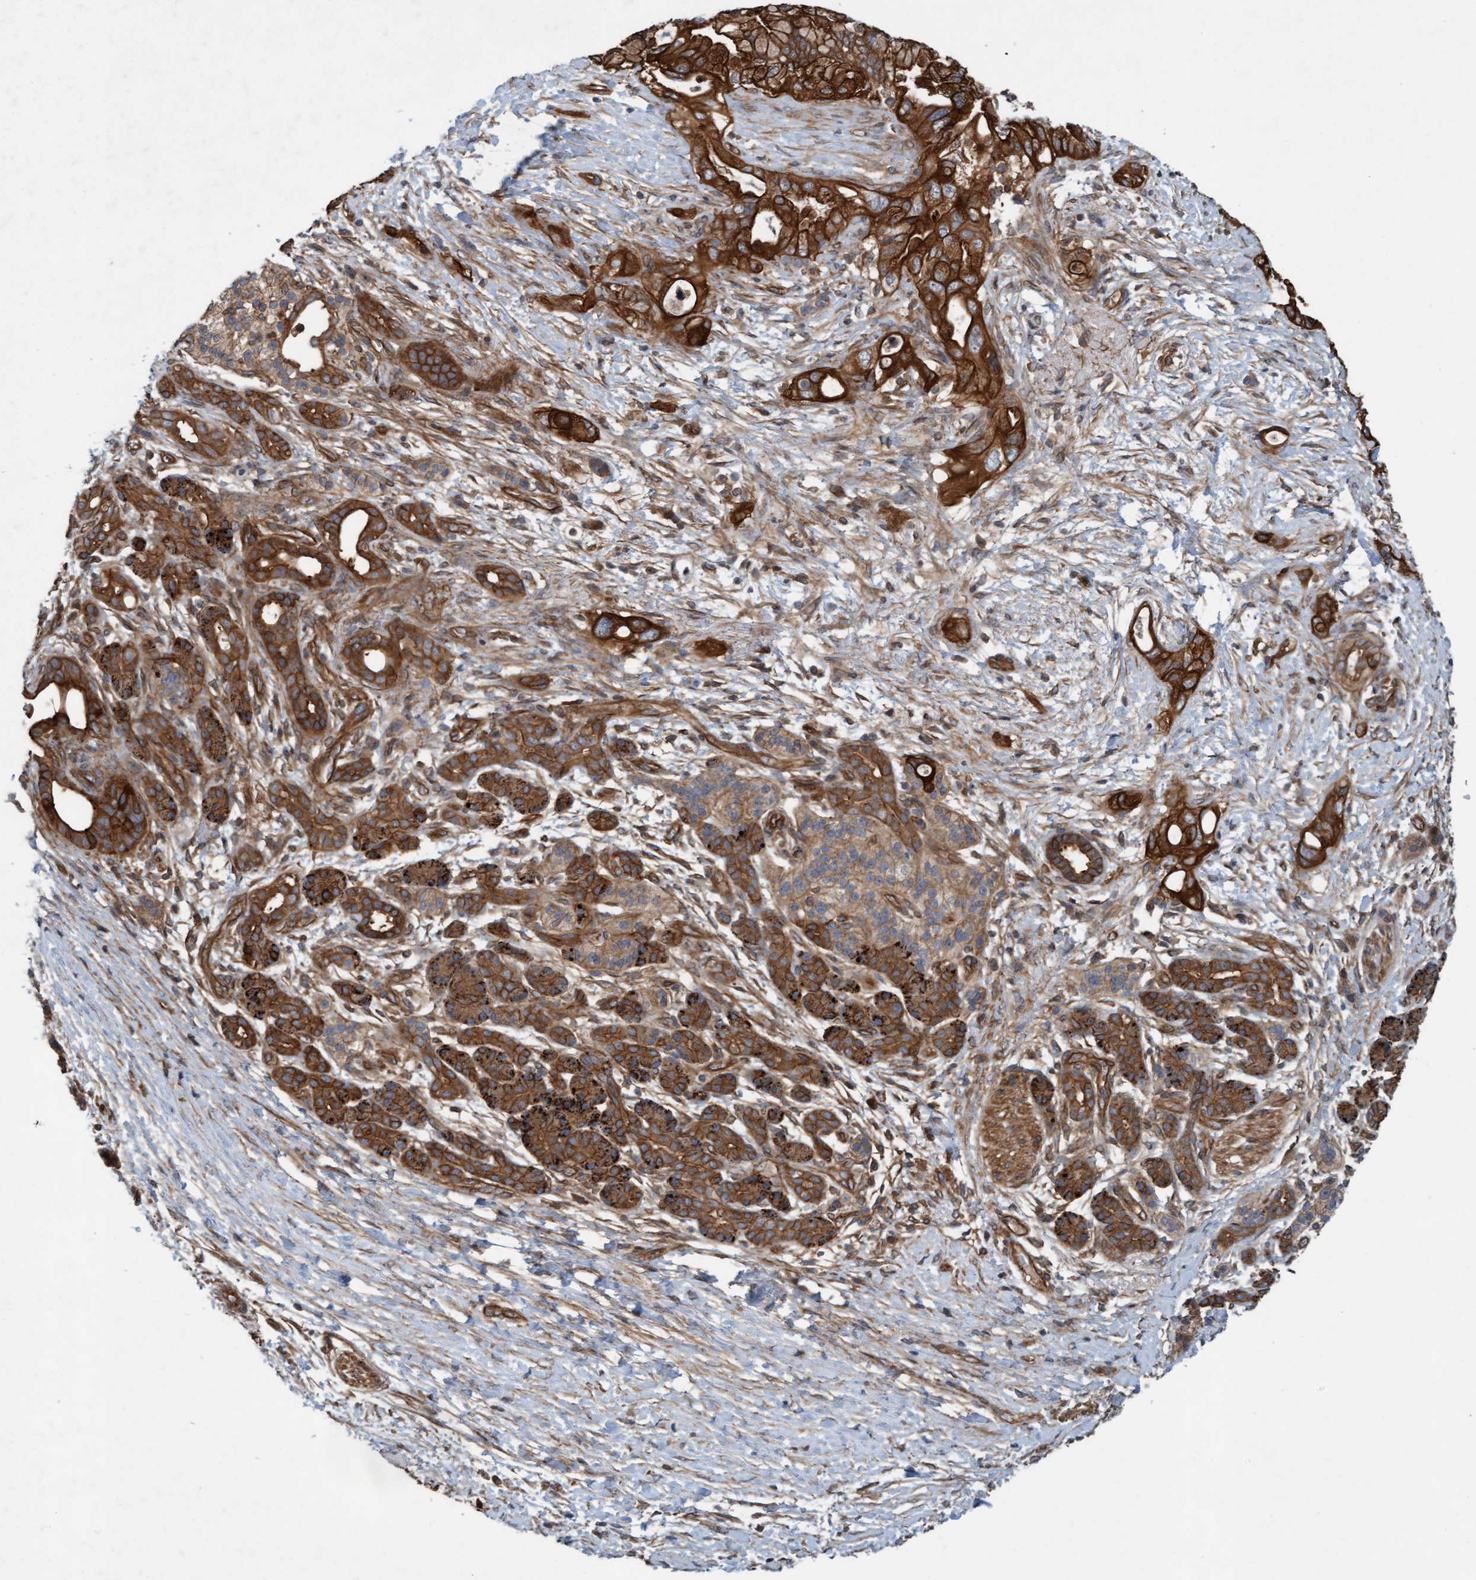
{"staining": {"intensity": "strong", "quantity": ">75%", "location": "cytoplasmic/membranous"}, "tissue": "pancreatic cancer", "cell_type": "Tumor cells", "image_type": "cancer", "snomed": [{"axis": "morphology", "description": "Adenocarcinoma, NOS"}, {"axis": "topography", "description": "Pancreas"}], "caption": "Immunohistochemistry (IHC) staining of pancreatic cancer, which reveals high levels of strong cytoplasmic/membranous staining in approximately >75% of tumor cells indicating strong cytoplasmic/membranous protein expression. The staining was performed using DAB (brown) for protein detection and nuclei were counterstained in hematoxylin (blue).", "gene": "ERAL1", "patient": {"sex": "male", "age": 59}}